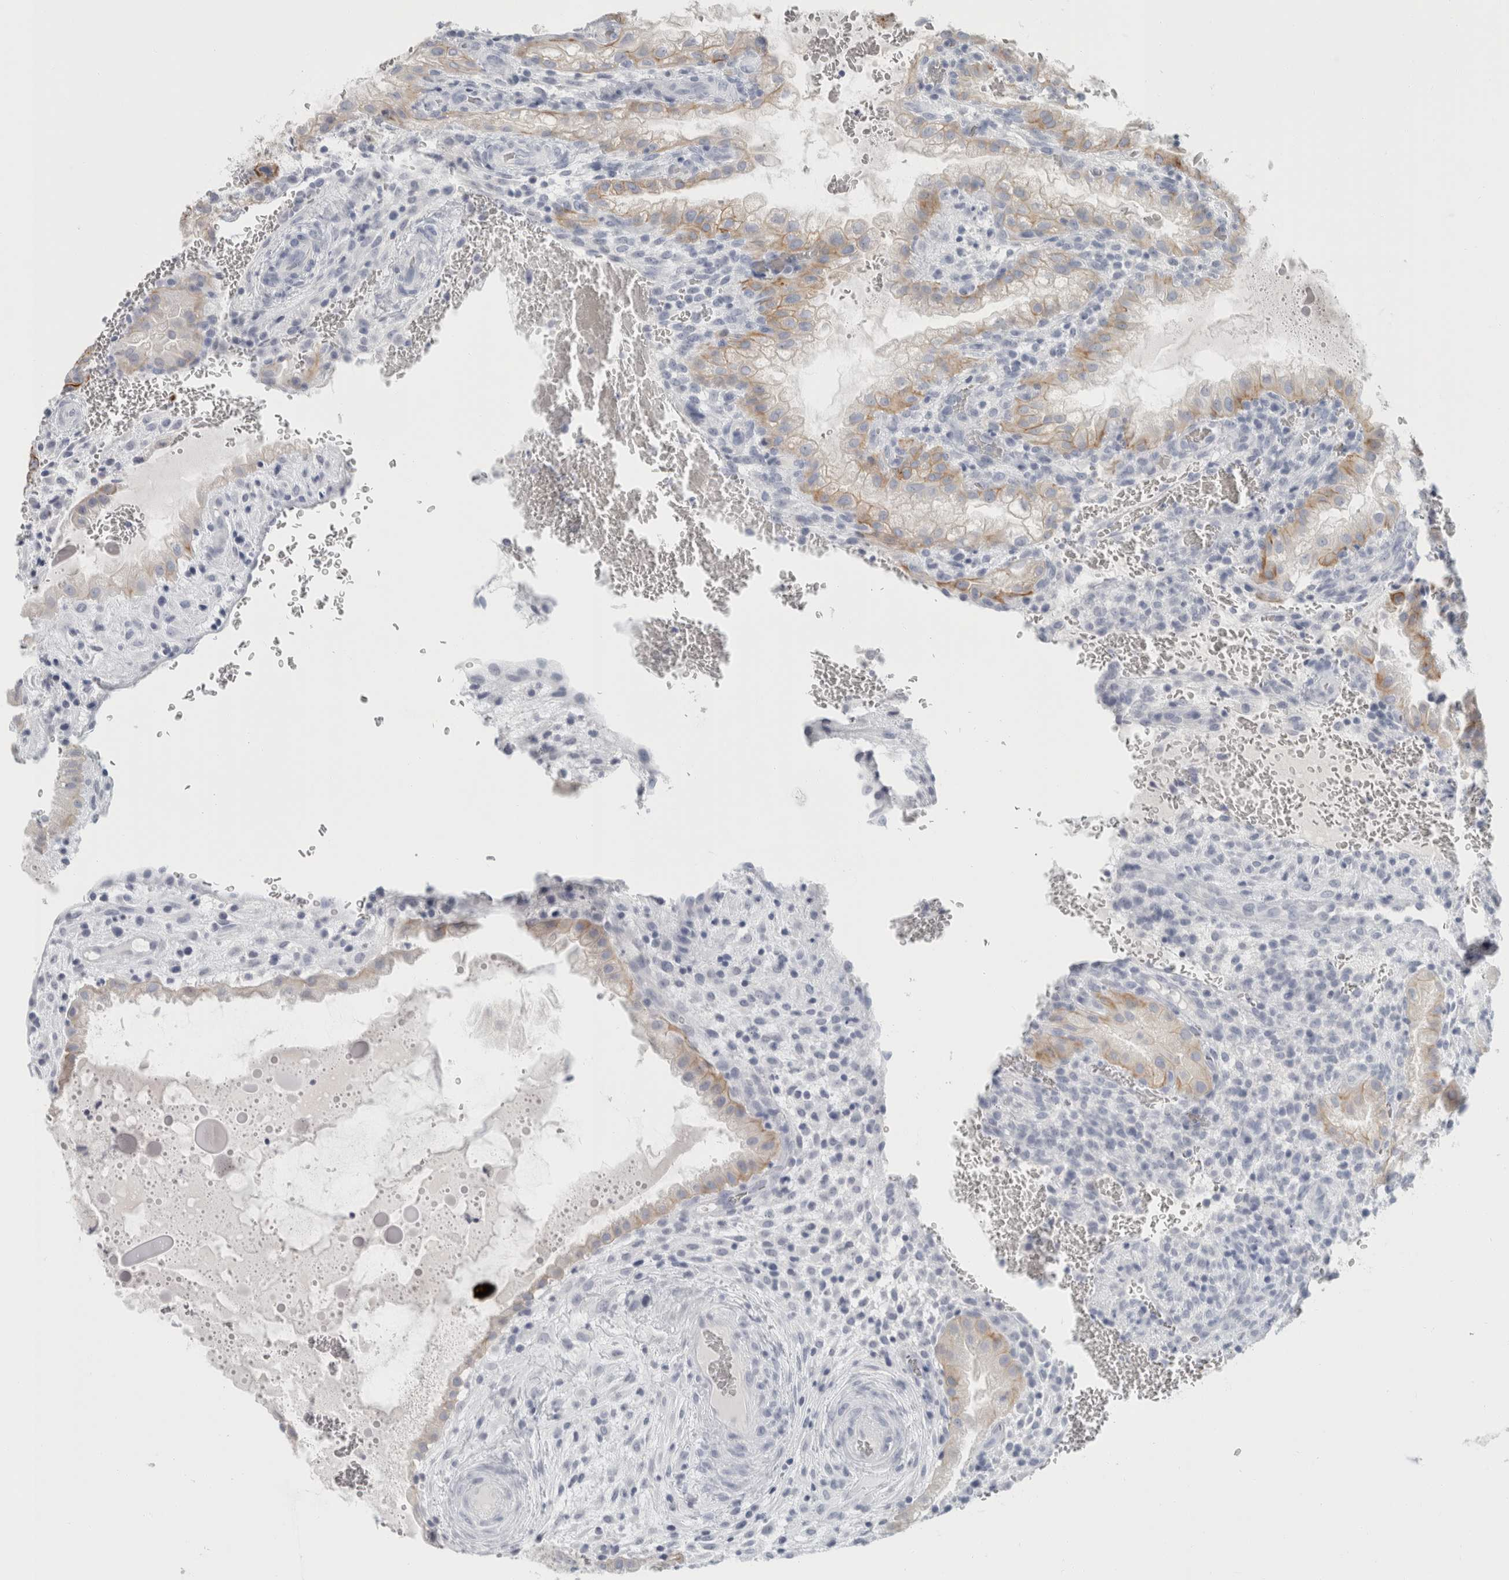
{"staining": {"intensity": "strong", "quantity": ">75%", "location": "cytoplasmic/membranous"}, "tissue": "placenta", "cell_type": "Decidual cells", "image_type": "normal", "snomed": [{"axis": "morphology", "description": "Normal tissue, NOS"}, {"axis": "topography", "description": "Placenta"}], "caption": "Immunohistochemical staining of unremarkable placenta exhibits >75% levels of strong cytoplasmic/membranous protein staining in about >75% of decidual cells. The protein is stained brown, and the nuclei are stained in blue (DAB (3,3'-diaminobenzidine) IHC with brightfield microscopy, high magnification).", "gene": "SLC28A3", "patient": {"sex": "female", "age": 35}}